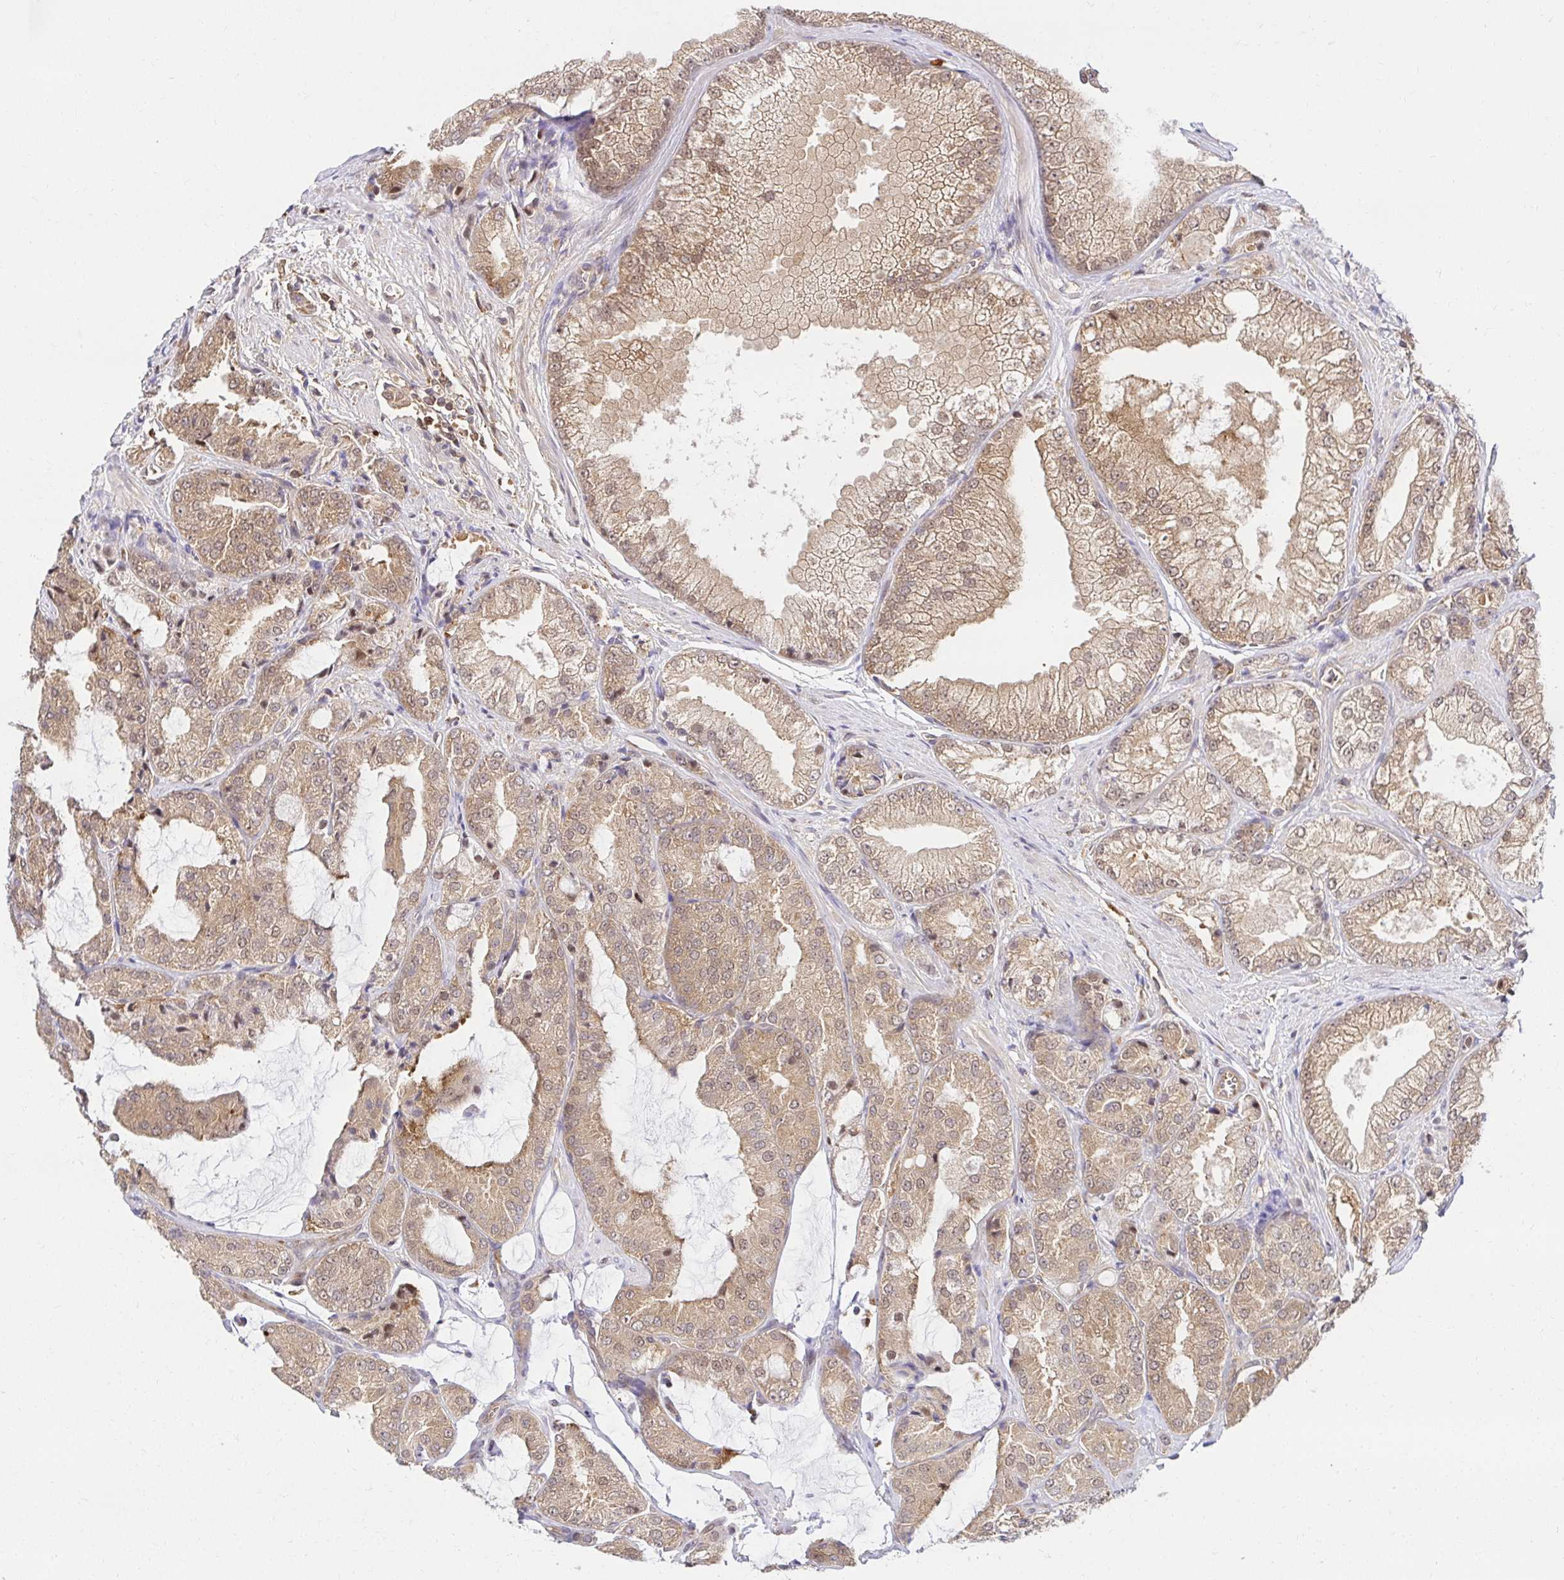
{"staining": {"intensity": "moderate", "quantity": ">75%", "location": "cytoplasmic/membranous,nuclear"}, "tissue": "prostate cancer", "cell_type": "Tumor cells", "image_type": "cancer", "snomed": [{"axis": "morphology", "description": "Adenocarcinoma, High grade"}, {"axis": "topography", "description": "Prostate"}], "caption": "There is medium levels of moderate cytoplasmic/membranous and nuclear expression in tumor cells of prostate cancer, as demonstrated by immunohistochemical staining (brown color).", "gene": "PSMA4", "patient": {"sex": "male", "age": 68}}